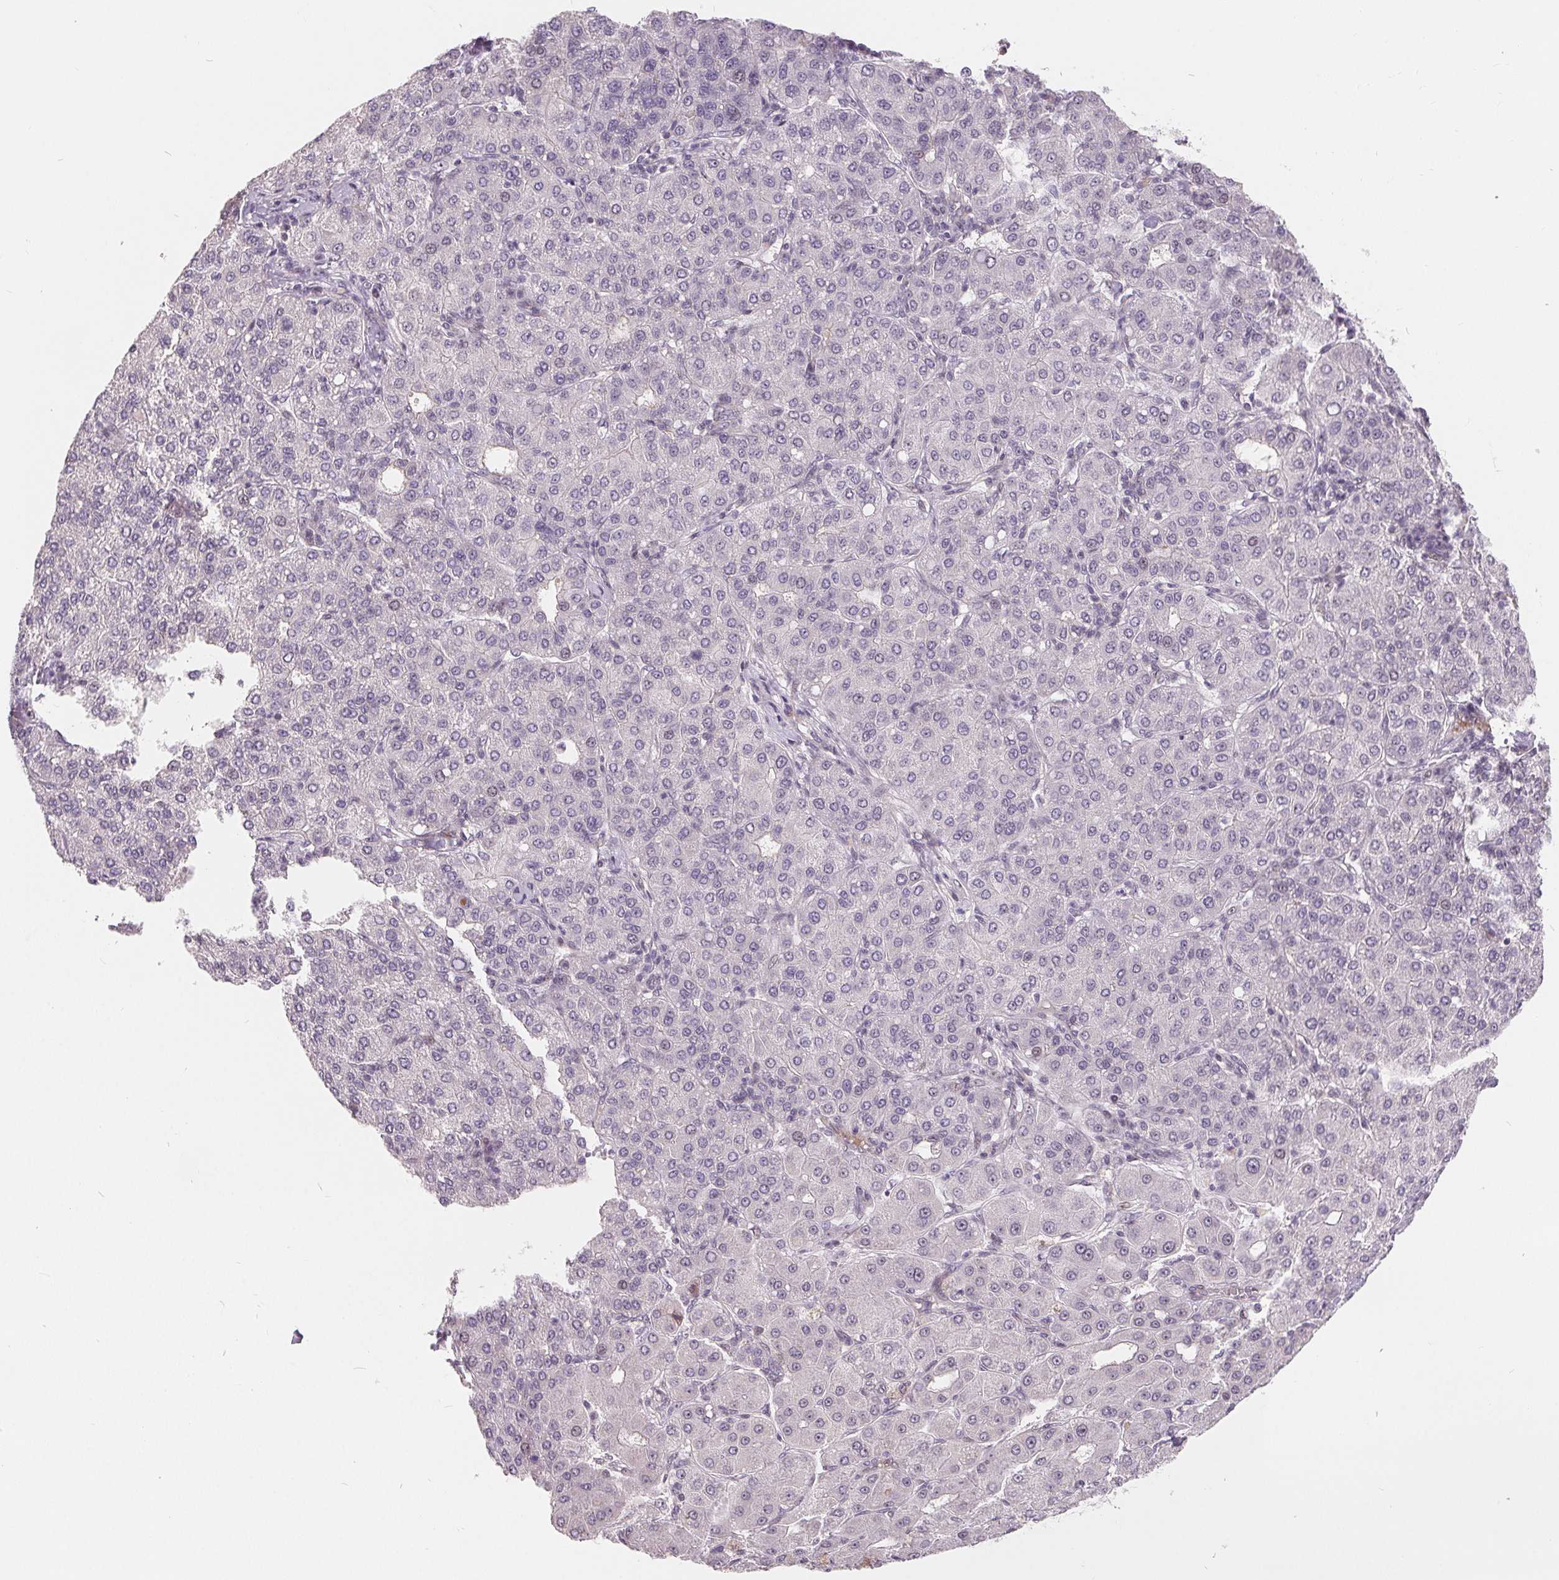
{"staining": {"intensity": "negative", "quantity": "none", "location": "none"}, "tissue": "liver cancer", "cell_type": "Tumor cells", "image_type": "cancer", "snomed": [{"axis": "morphology", "description": "Carcinoma, Hepatocellular, NOS"}, {"axis": "topography", "description": "Liver"}], "caption": "Liver cancer was stained to show a protein in brown. There is no significant expression in tumor cells.", "gene": "NRG2", "patient": {"sex": "male", "age": 65}}